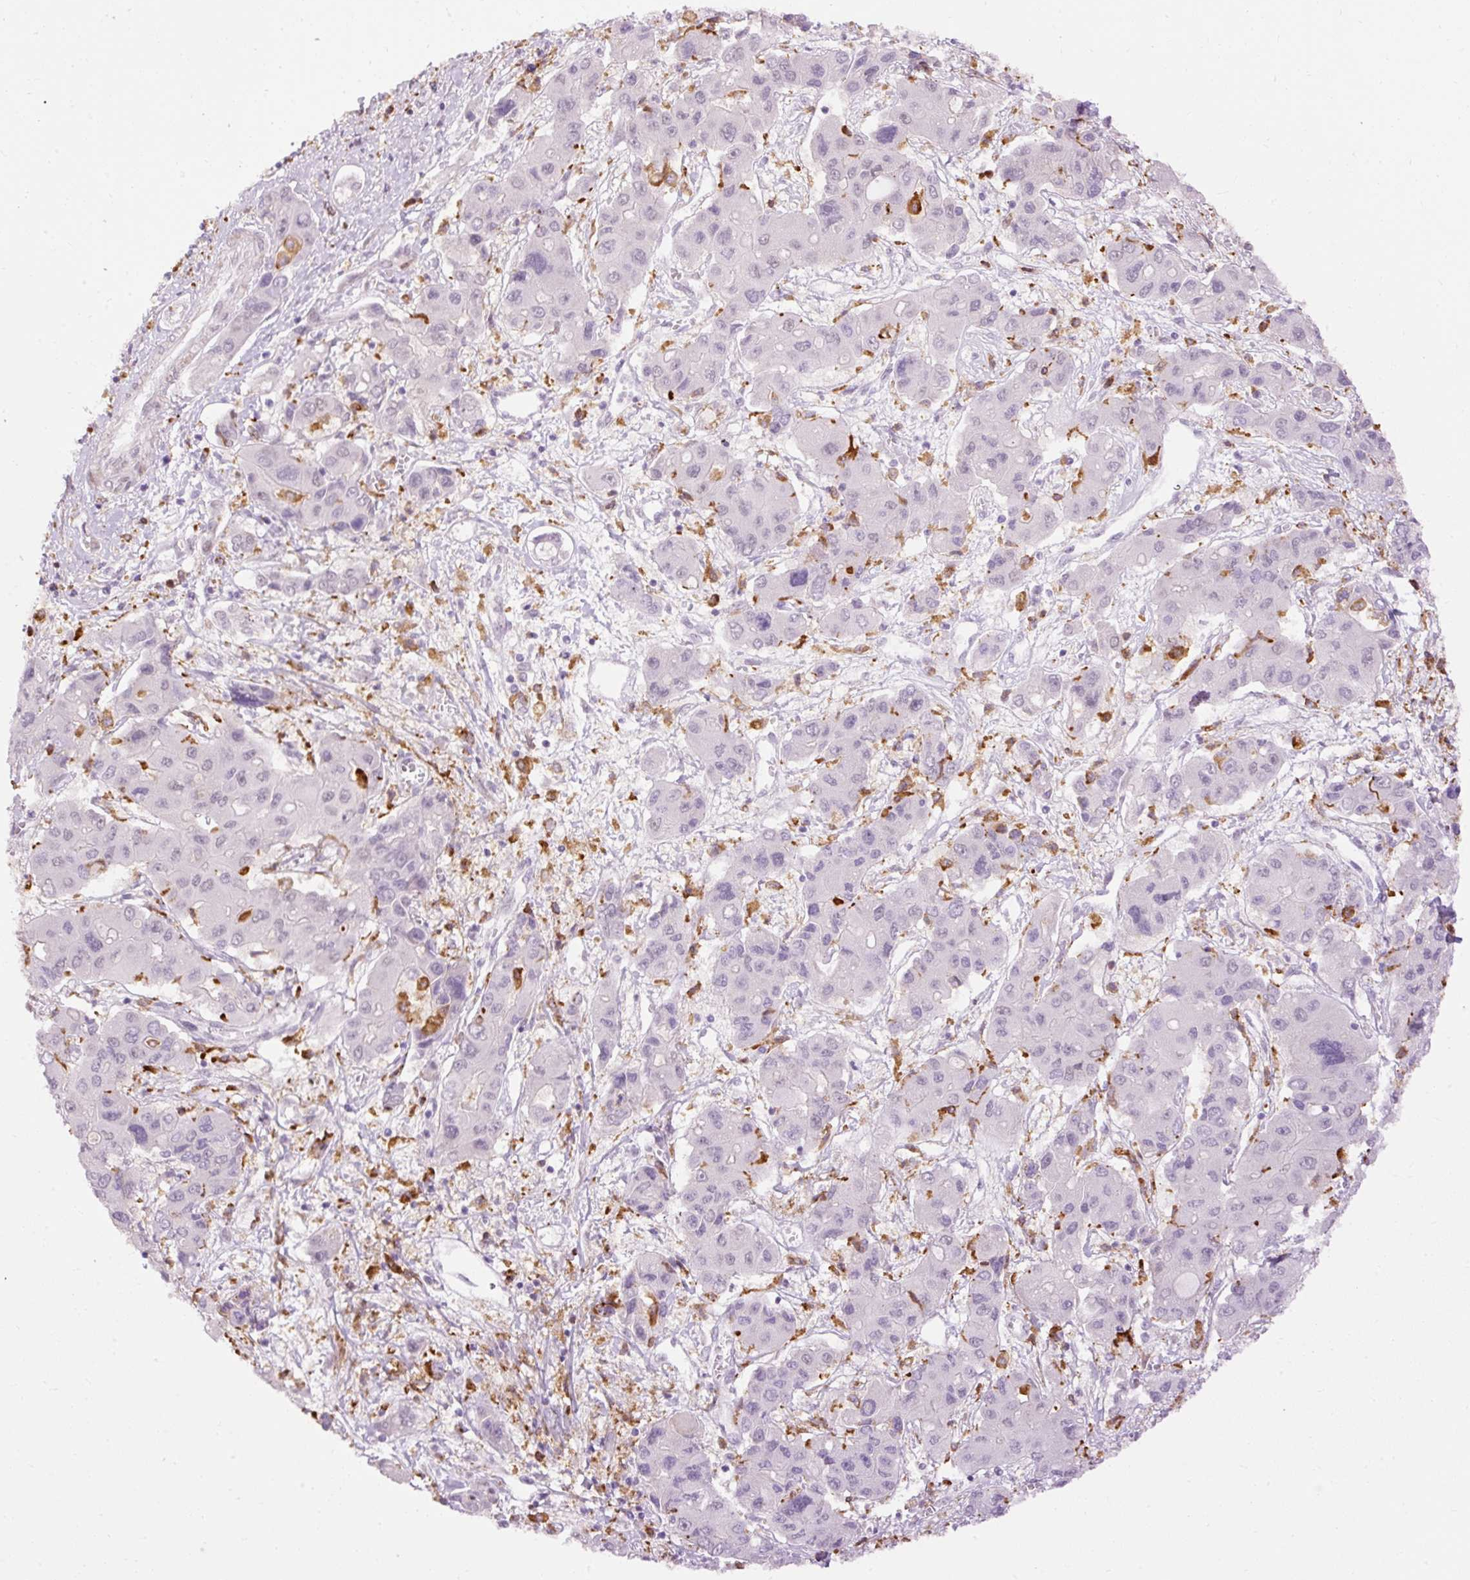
{"staining": {"intensity": "negative", "quantity": "none", "location": "none"}, "tissue": "liver cancer", "cell_type": "Tumor cells", "image_type": "cancer", "snomed": [{"axis": "morphology", "description": "Cholangiocarcinoma"}, {"axis": "topography", "description": "Liver"}], "caption": "Liver cancer stained for a protein using immunohistochemistry displays no staining tumor cells.", "gene": "LY86", "patient": {"sex": "male", "age": 67}}